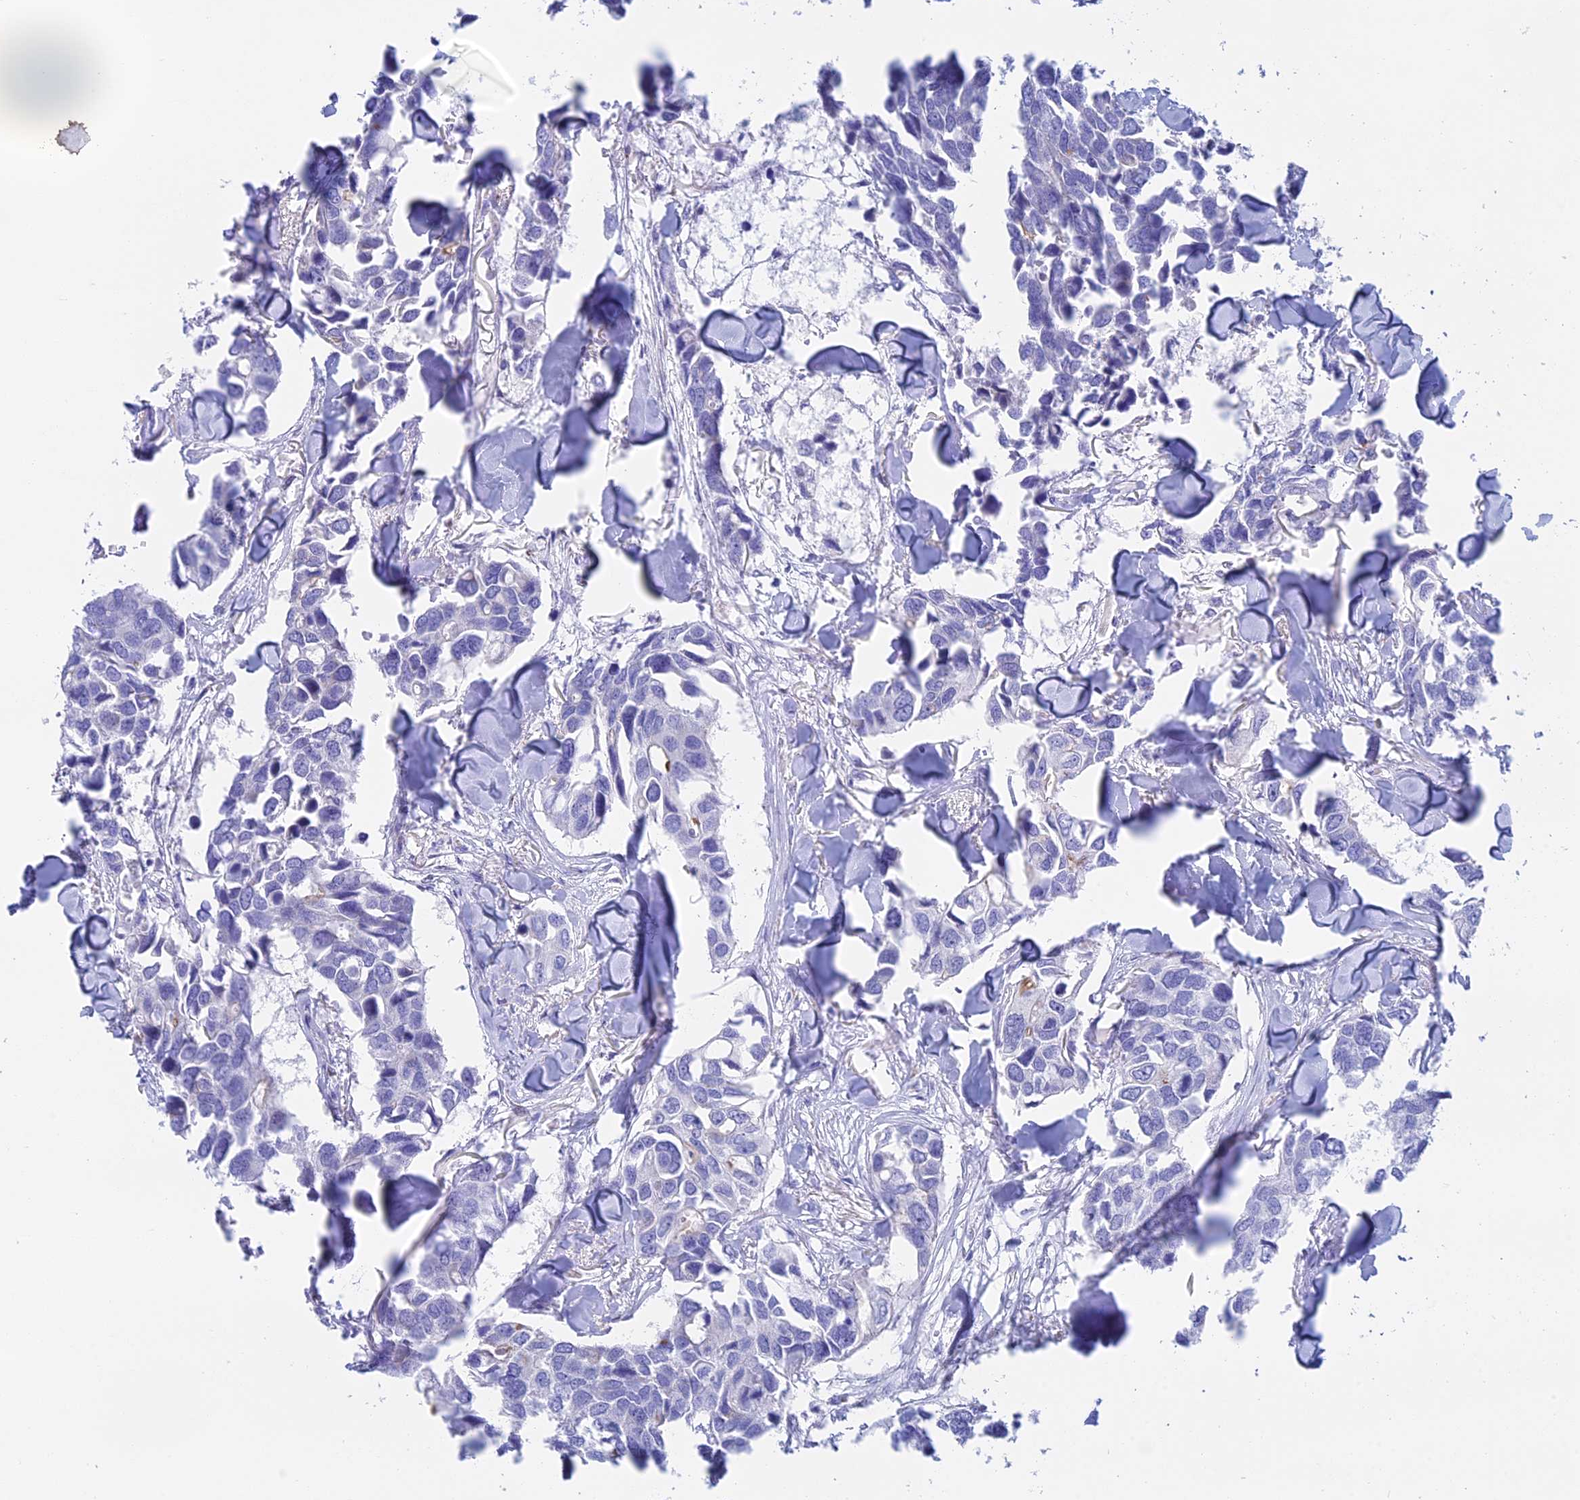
{"staining": {"intensity": "negative", "quantity": "none", "location": "none"}, "tissue": "breast cancer", "cell_type": "Tumor cells", "image_type": "cancer", "snomed": [{"axis": "morphology", "description": "Duct carcinoma"}, {"axis": "topography", "description": "Breast"}], "caption": "This is an immunohistochemistry (IHC) micrograph of breast cancer. There is no expression in tumor cells.", "gene": "ERICH4", "patient": {"sex": "female", "age": 83}}